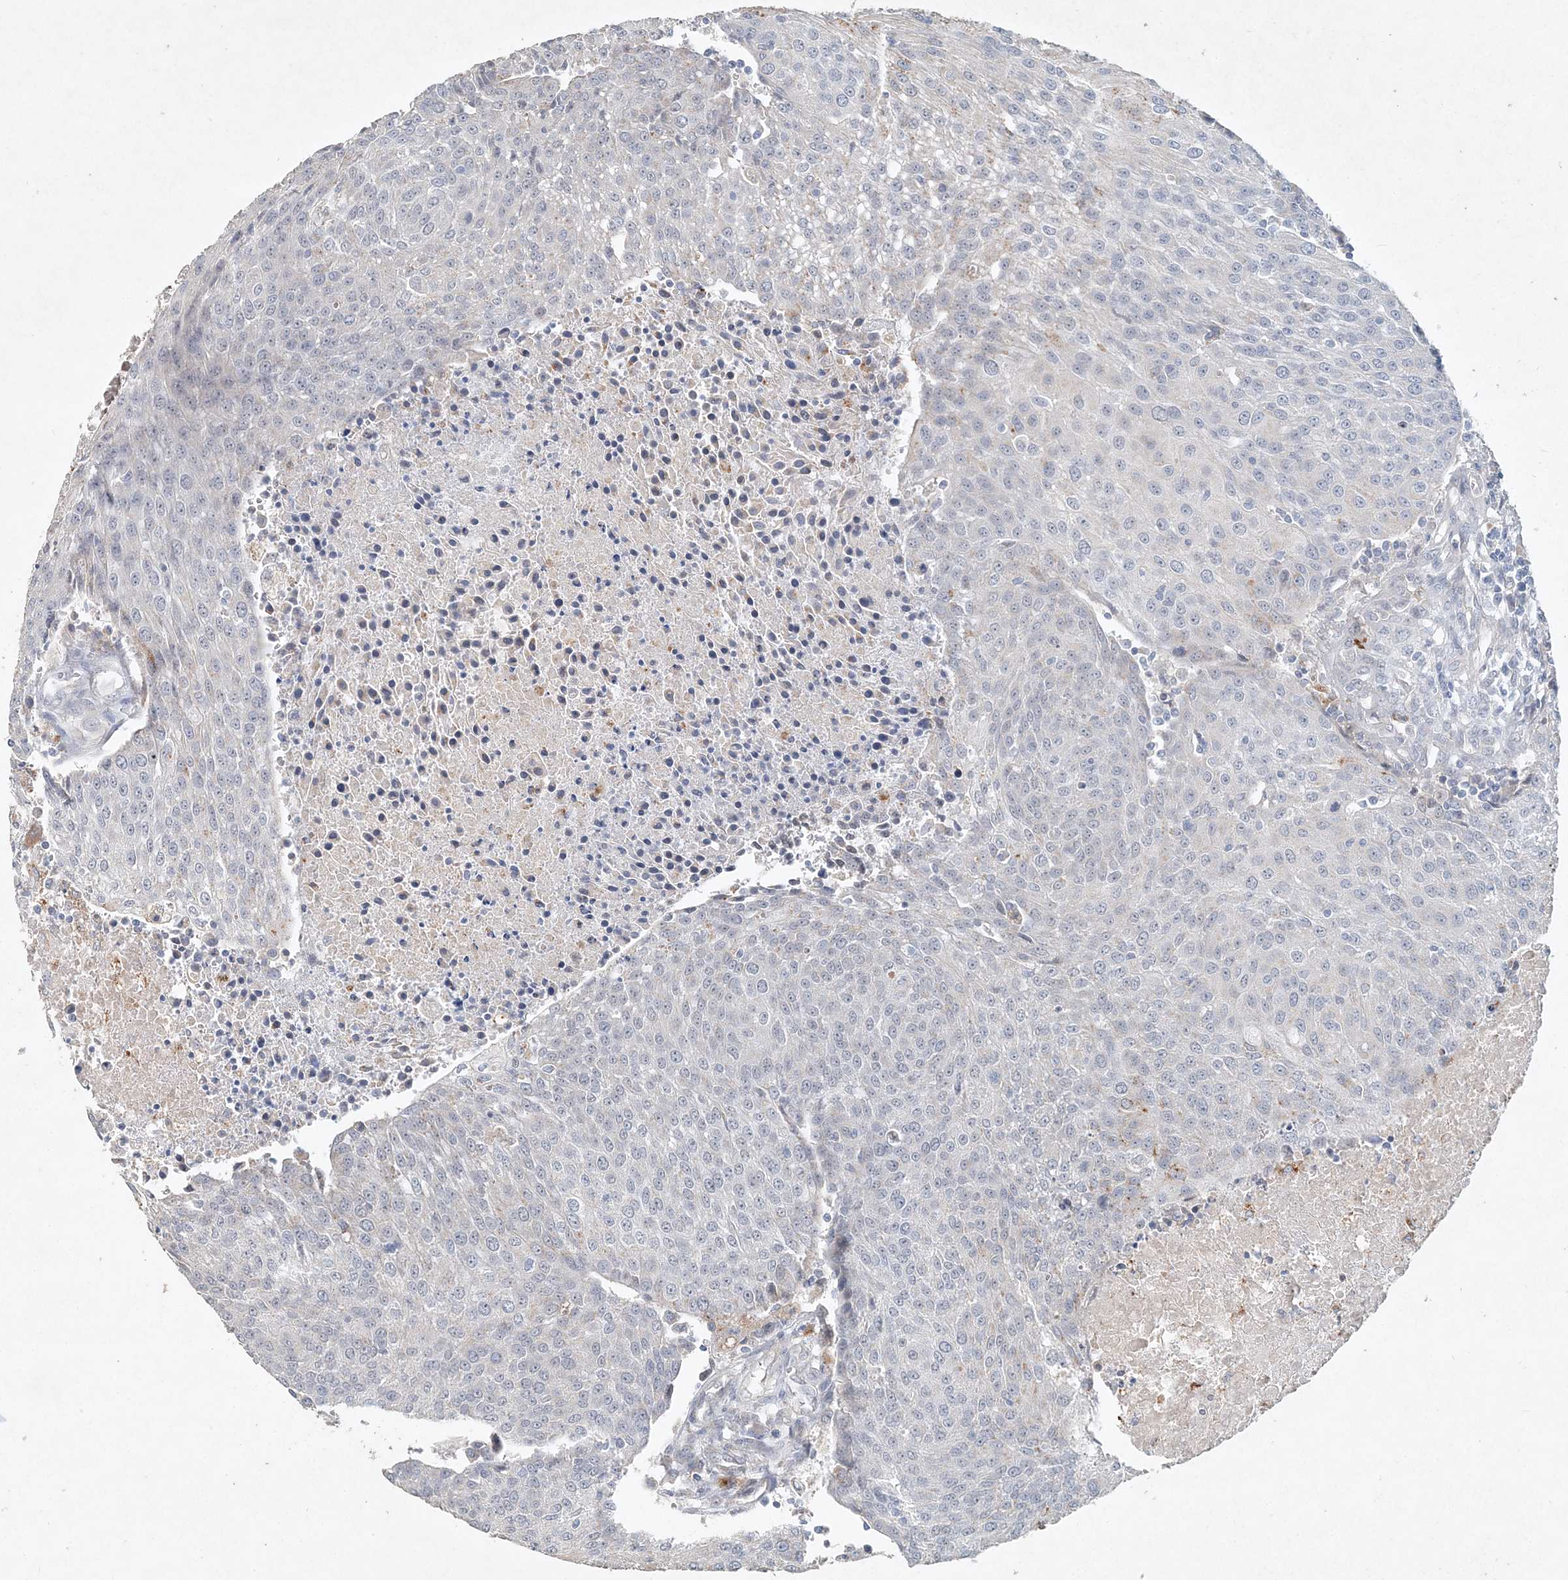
{"staining": {"intensity": "negative", "quantity": "none", "location": "none"}, "tissue": "urothelial cancer", "cell_type": "Tumor cells", "image_type": "cancer", "snomed": [{"axis": "morphology", "description": "Urothelial carcinoma, High grade"}, {"axis": "topography", "description": "Urinary bladder"}], "caption": "Tumor cells are negative for protein expression in human urothelial carcinoma (high-grade).", "gene": "DNAH5", "patient": {"sex": "female", "age": 85}}